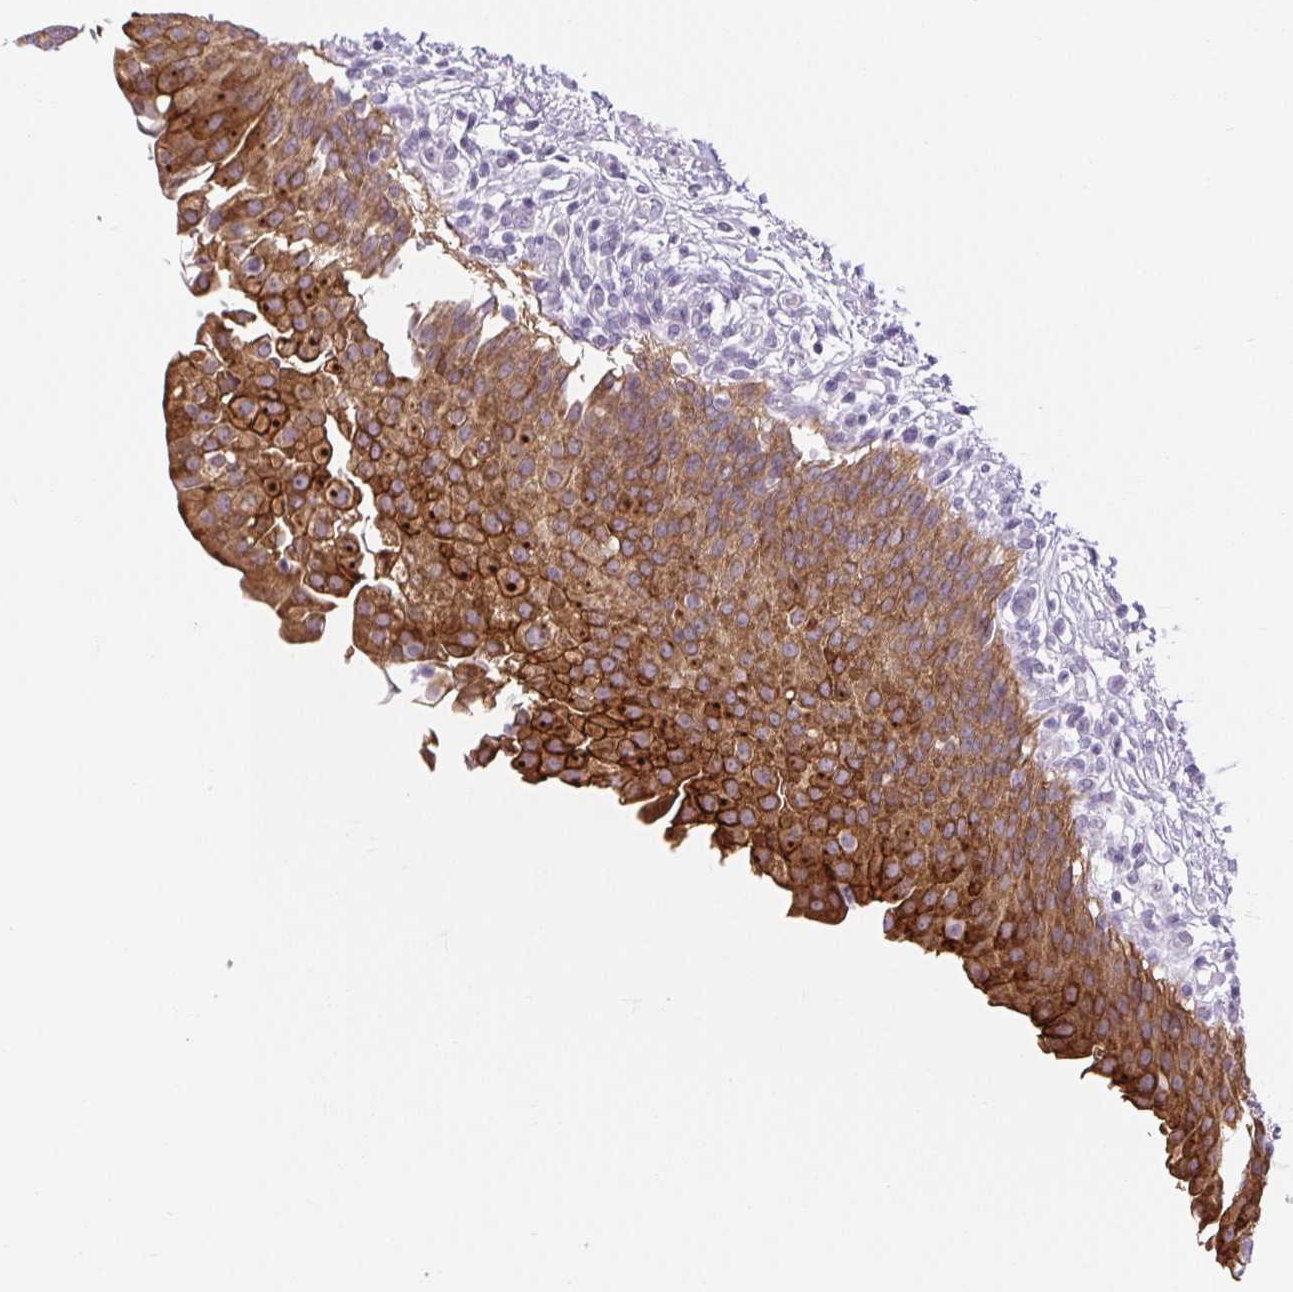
{"staining": {"intensity": "strong", "quantity": ">75%", "location": "cytoplasmic/membranous"}, "tissue": "urinary bladder", "cell_type": "Urothelial cells", "image_type": "normal", "snomed": [{"axis": "morphology", "description": "Normal tissue, NOS"}, {"axis": "topography", "description": "Urinary bladder"}, {"axis": "topography", "description": "Peripheral nerve tissue"}], "caption": "Urothelial cells display strong cytoplasmic/membranous positivity in about >75% of cells in unremarkable urinary bladder.", "gene": "BCAS1", "patient": {"sex": "female", "age": 60}}